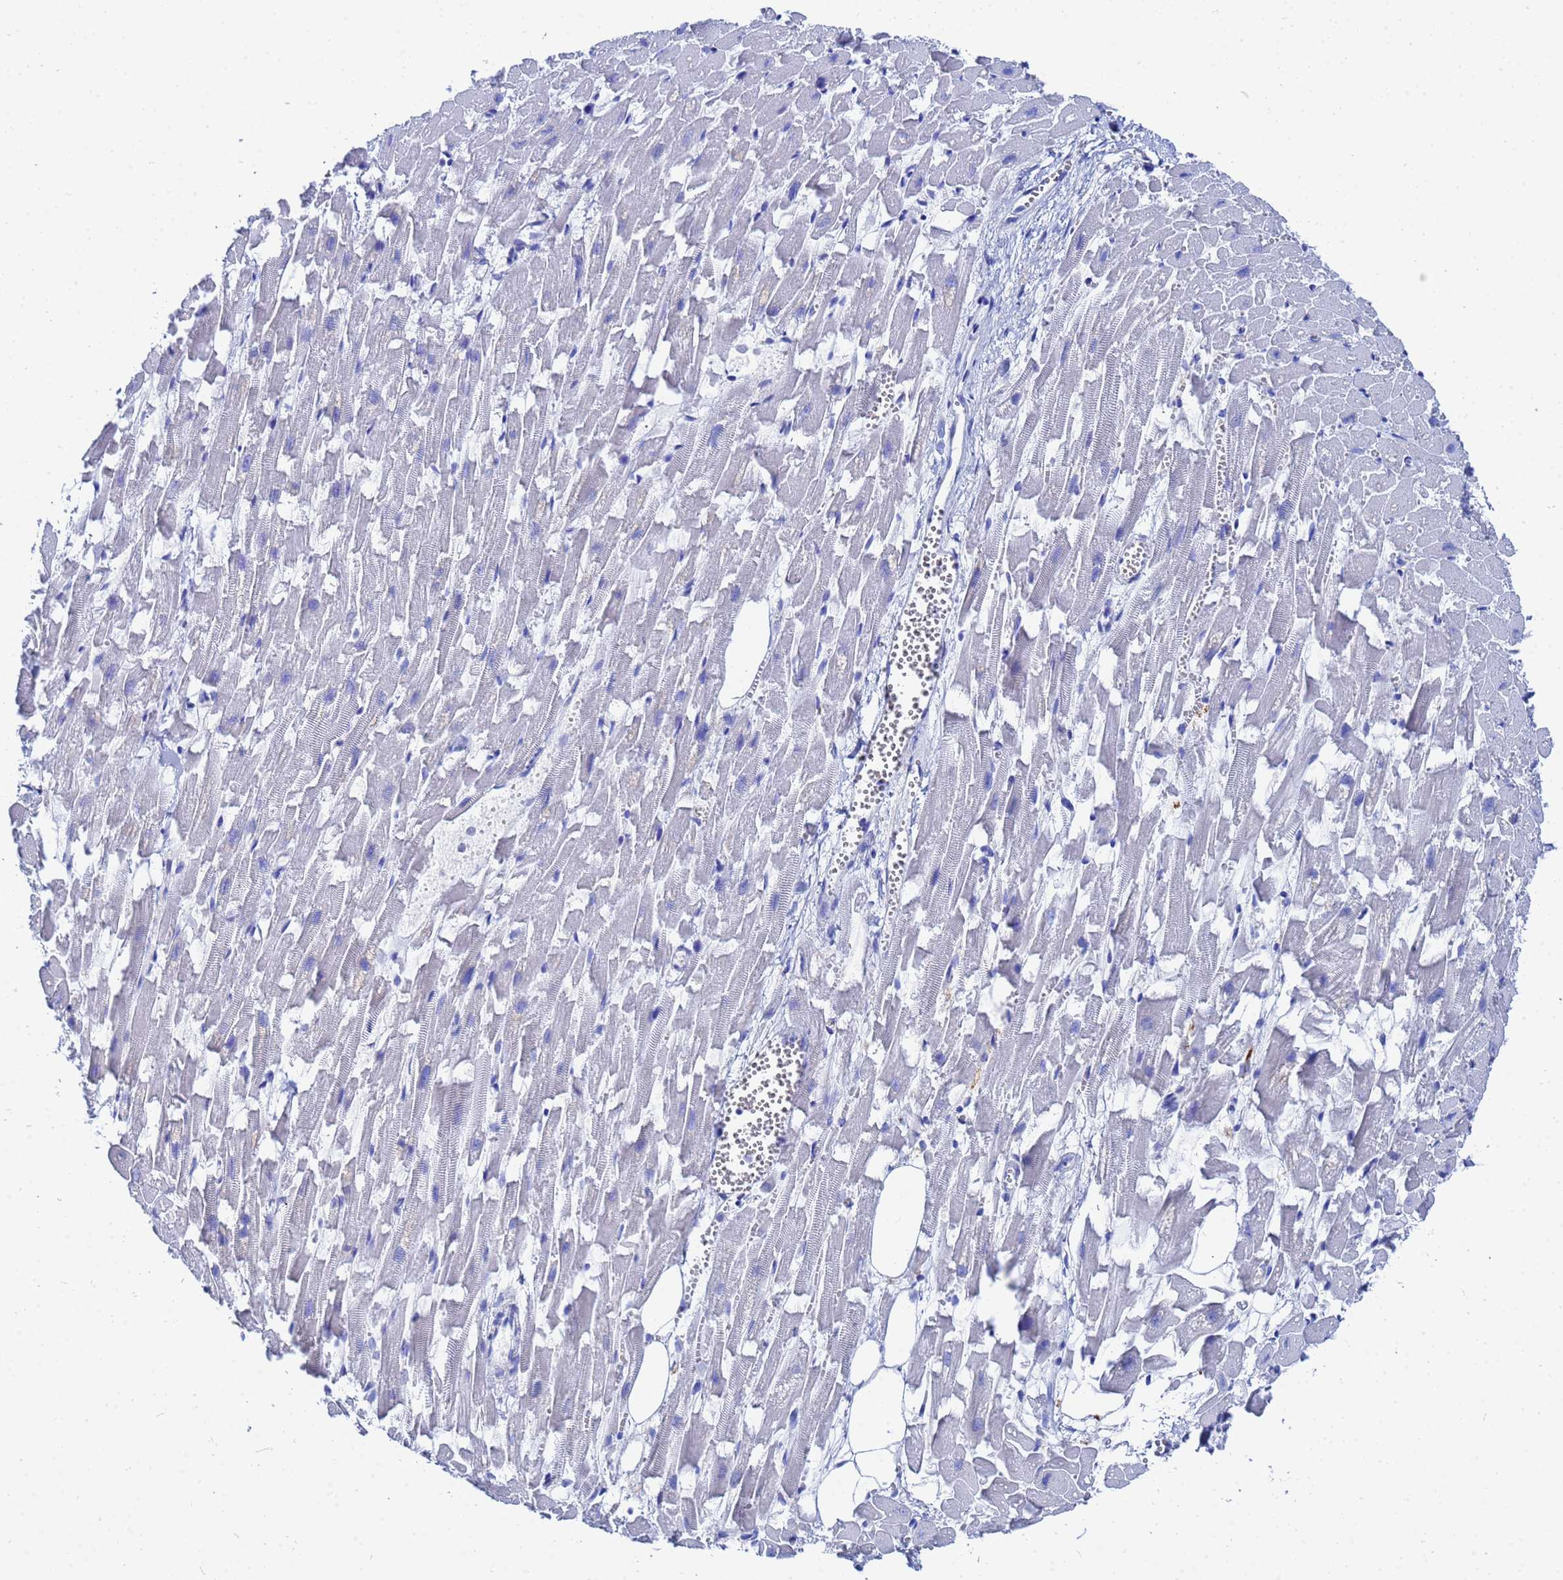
{"staining": {"intensity": "negative", "quantity": "none", "location": "none"}, "tissue": "heart muscle", "cell_type": "Cardiomyocytes", "image_type": "normal", "snomed": [{"axis": "morphology", "description": "Normal tissue, NOS"}, {"axis": "topography", "description": "Heart"}], "caption": "This is an immunohistochemistry (IHC) image of unremarkable heart muscle. There is no expression in cardiomyocytes.", "gene": "AQP12A", "patient": {"sex": "female", "age": 64}}